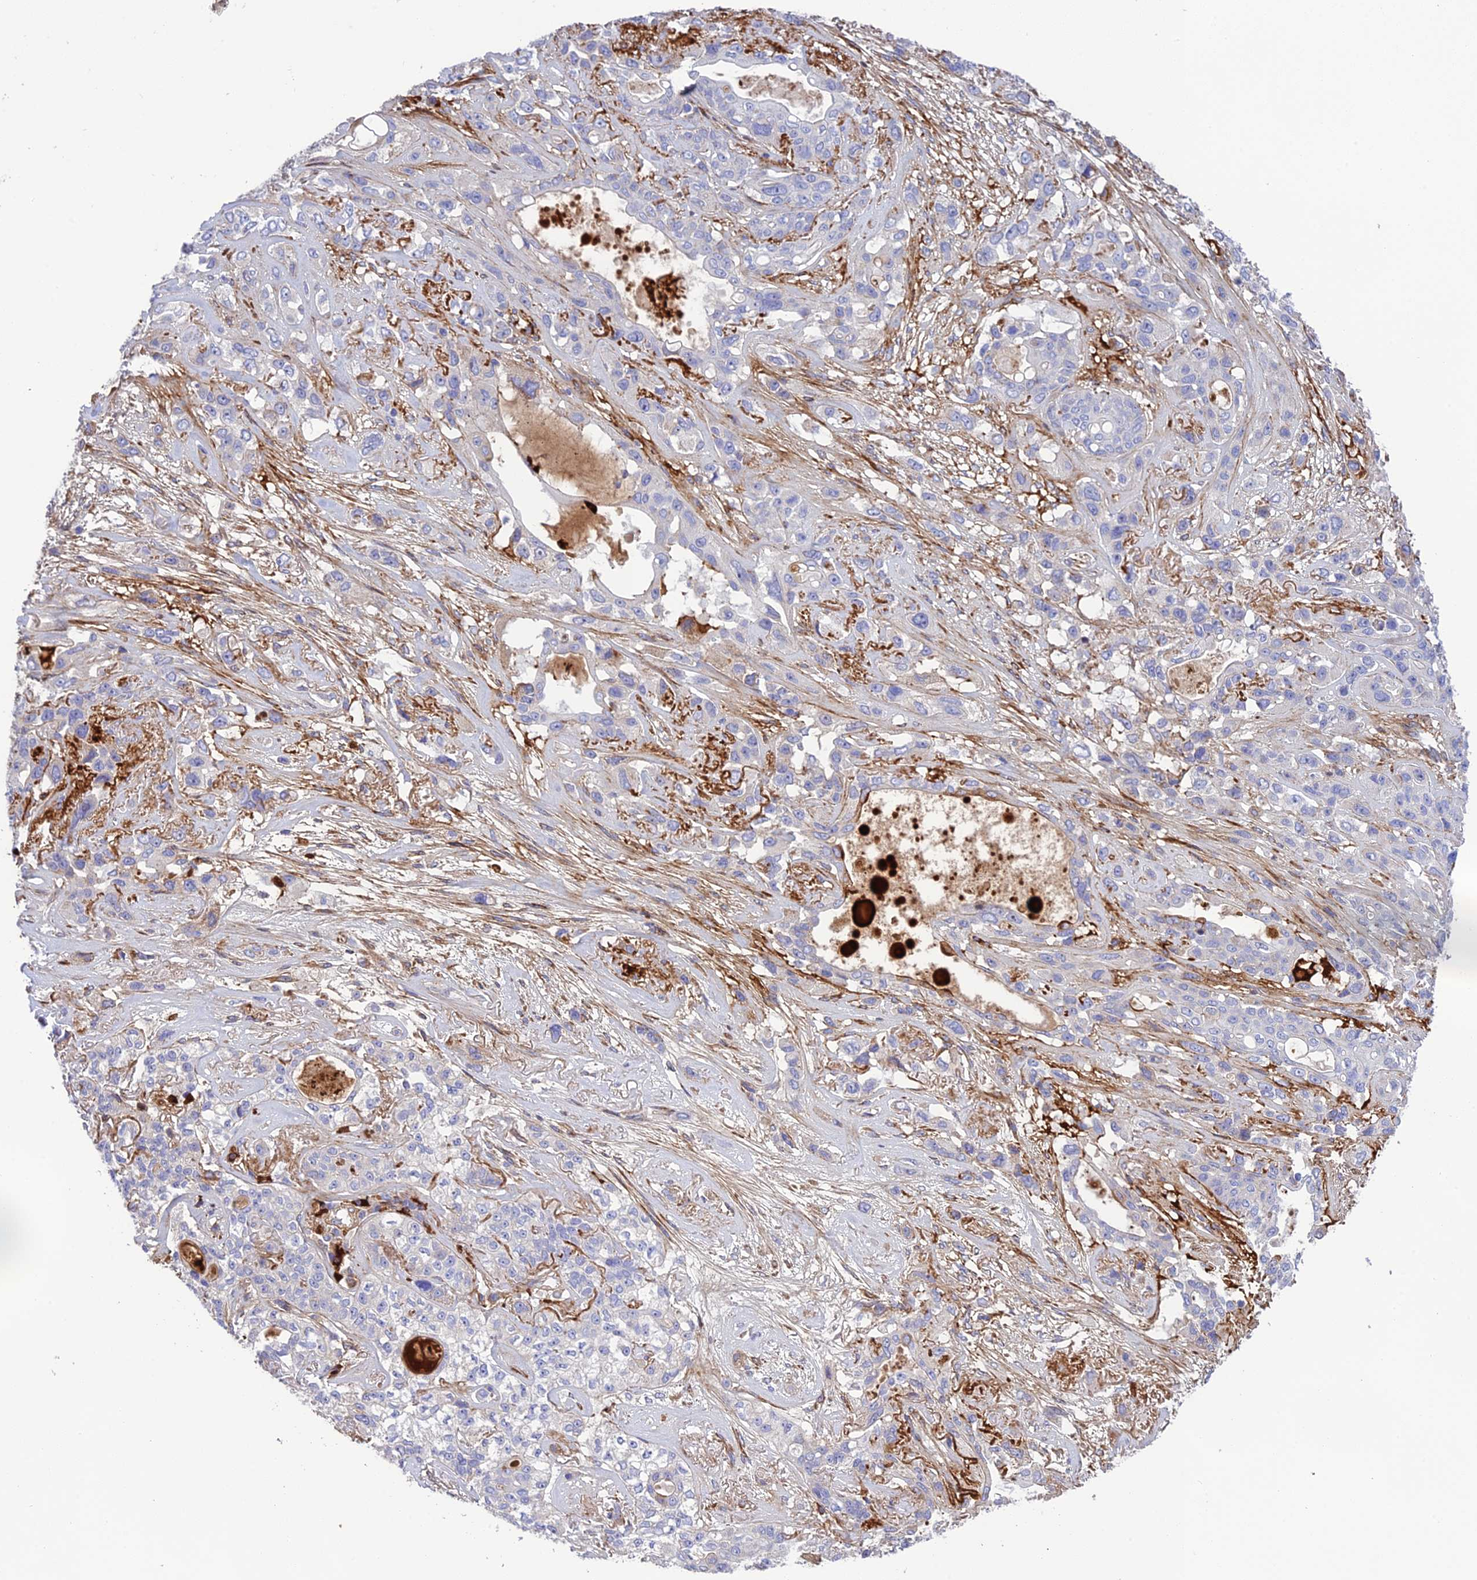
{"staining": {"intensity": "negative", "quantity": "none", "location": "none"}, "tissue": "lung cancer", "cell_type": "Tumor cells", "image_type": "cancer", "snomed": [{"axis": "morphology", "description": "Squamous cell carcinoma, NOS"}, {"axis": "topography", "description": "Lung"}], "caption": "High magnification brightfield microscopy of lung squamous cell carcinoma stained with DAB (brown) and counterstained with hematoxylin (blue): tumor cells show no significant expression.", "gene": "CPSF4L", "patient": {"sex": "female", "age": 70}}